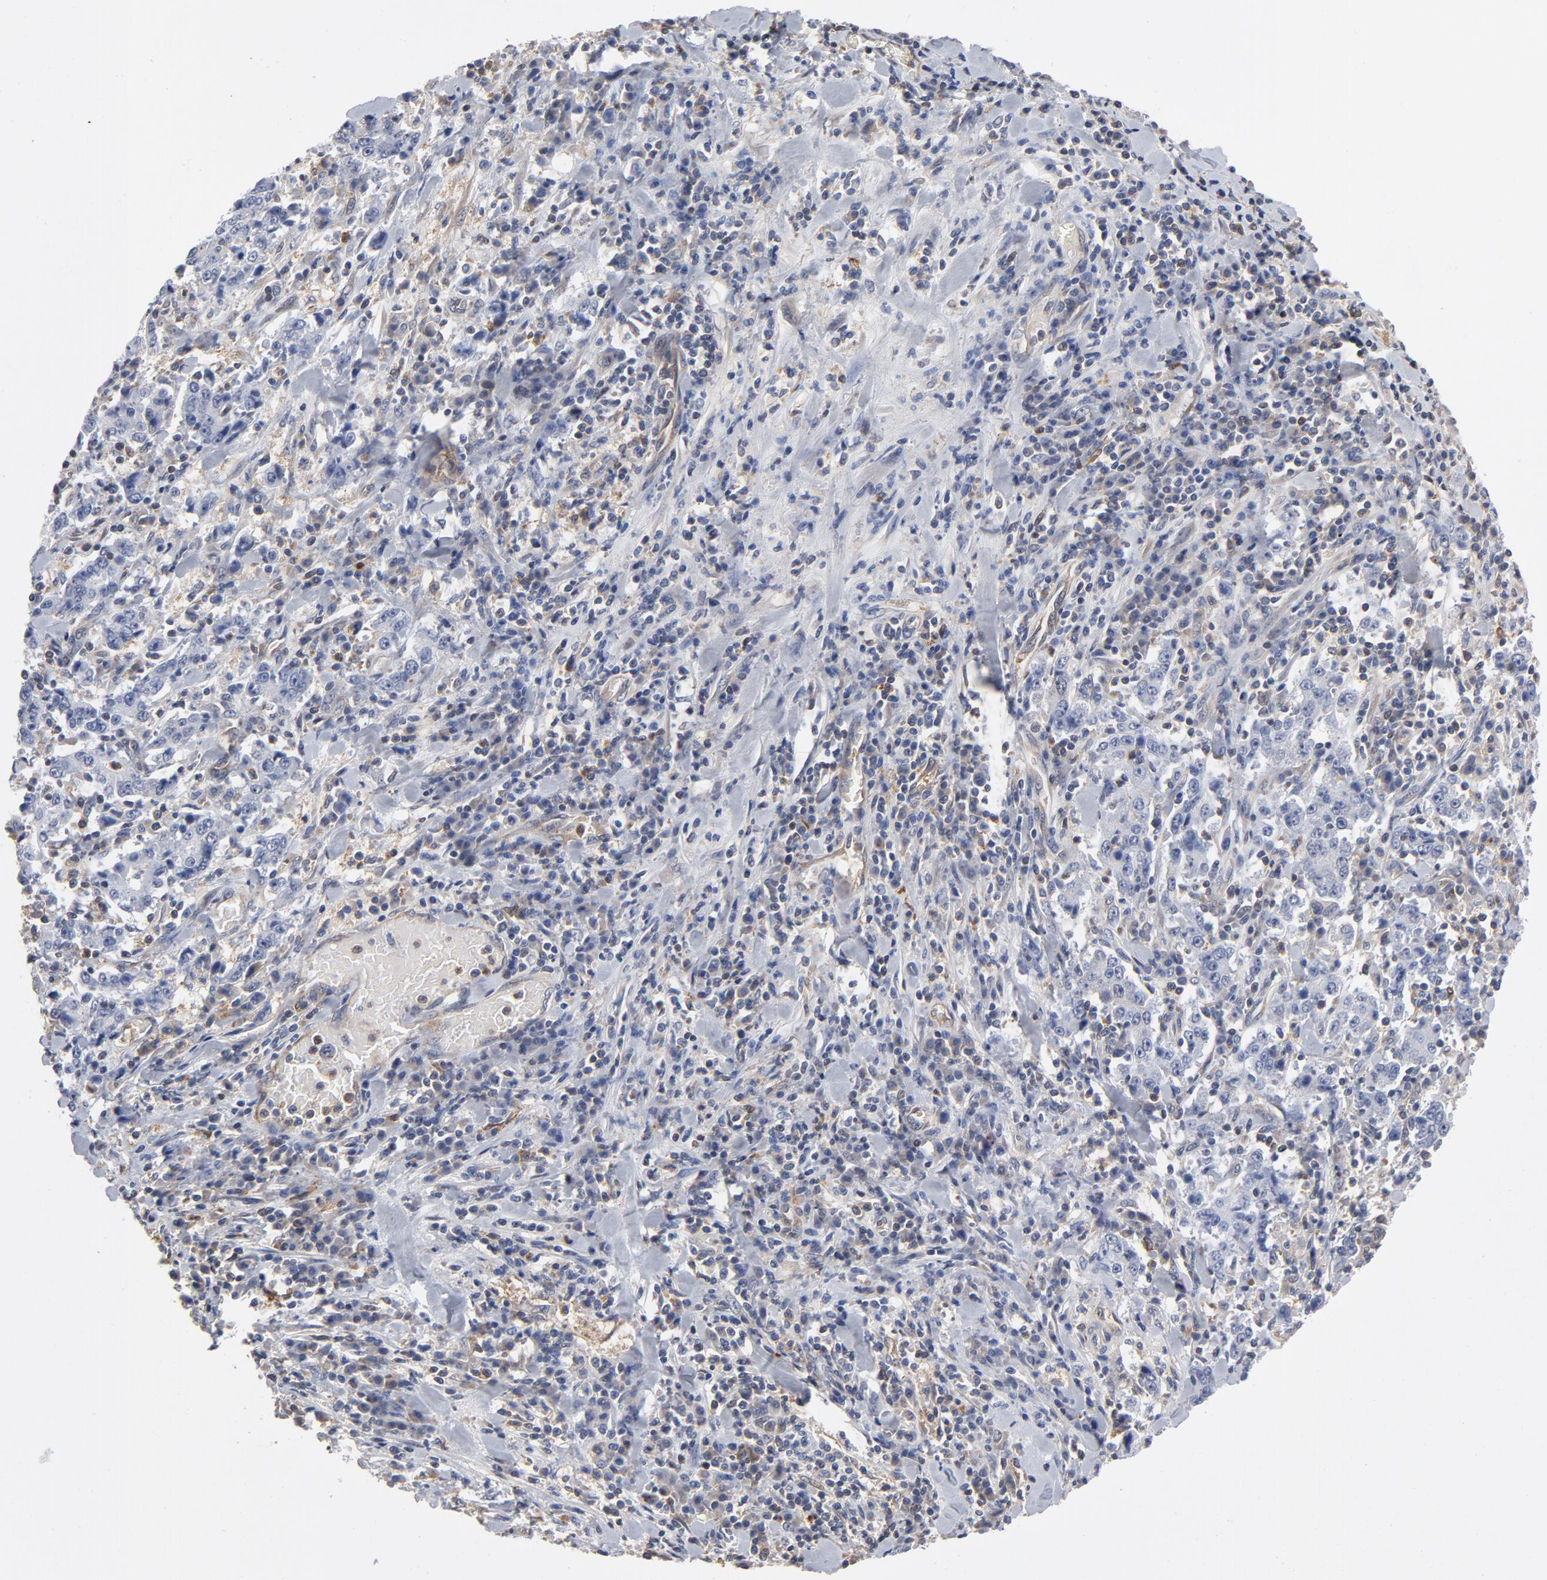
{"staining": {"intensity": "negative", "quantity": "none", "location": "none"}, "tissue": "stomach cancer", "cell_type": "Tumor cells", "image_type": "cancer", "snomed": [{"axis": "morphology", "description": "Normal tissue, NOS"}, {"axis": "morphology", "description": "Adenocarcinoma, NOS"}, {"axis": "topography", "description": "Stomach, upper"}, {"axis": "topography", "description": "Stomach"}], "caption": "Immunohistochemical staining of adenocarcinoma (stomach) demonstrates no significant staining in tumor cells.", "gene": "ASMTL", "patient": {"sex": "male", "age": 59}}